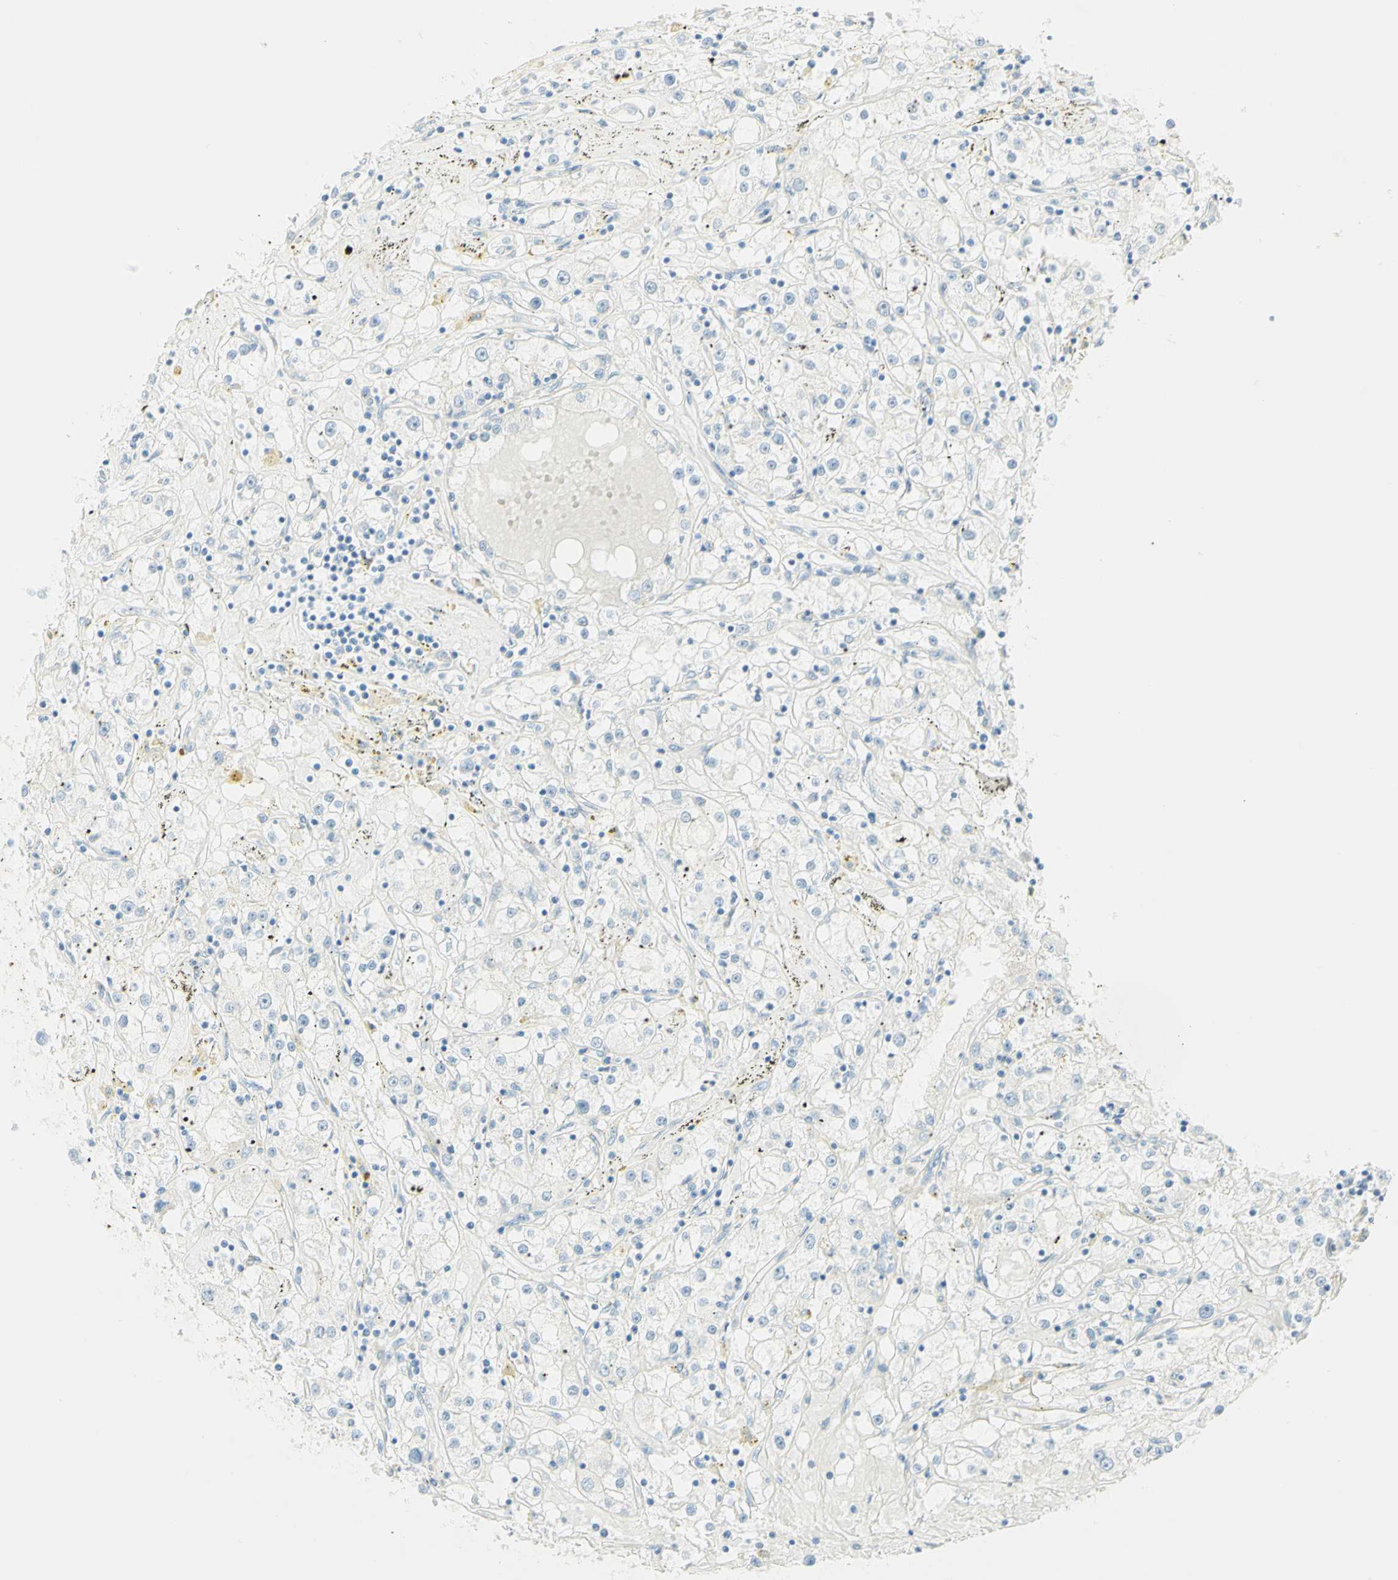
{"staining": {"intensity": "negative", "quantity": "none", "location": "none"}, "tissue": "renal cancer", "cell_type": "Tumor cells", "image_type": "cancer", "snomed": [{"axis": "morphology", "description": "Adenocarcinoma, NOS"}, {"axis": "topography", "description": "Kidney"}], "caption": "Tumor cells show no significant protein staining in renal cancer (adenocarcinoma).", "gene": "TMEM132D", "patient": {"sex": "male", "age": 56}}